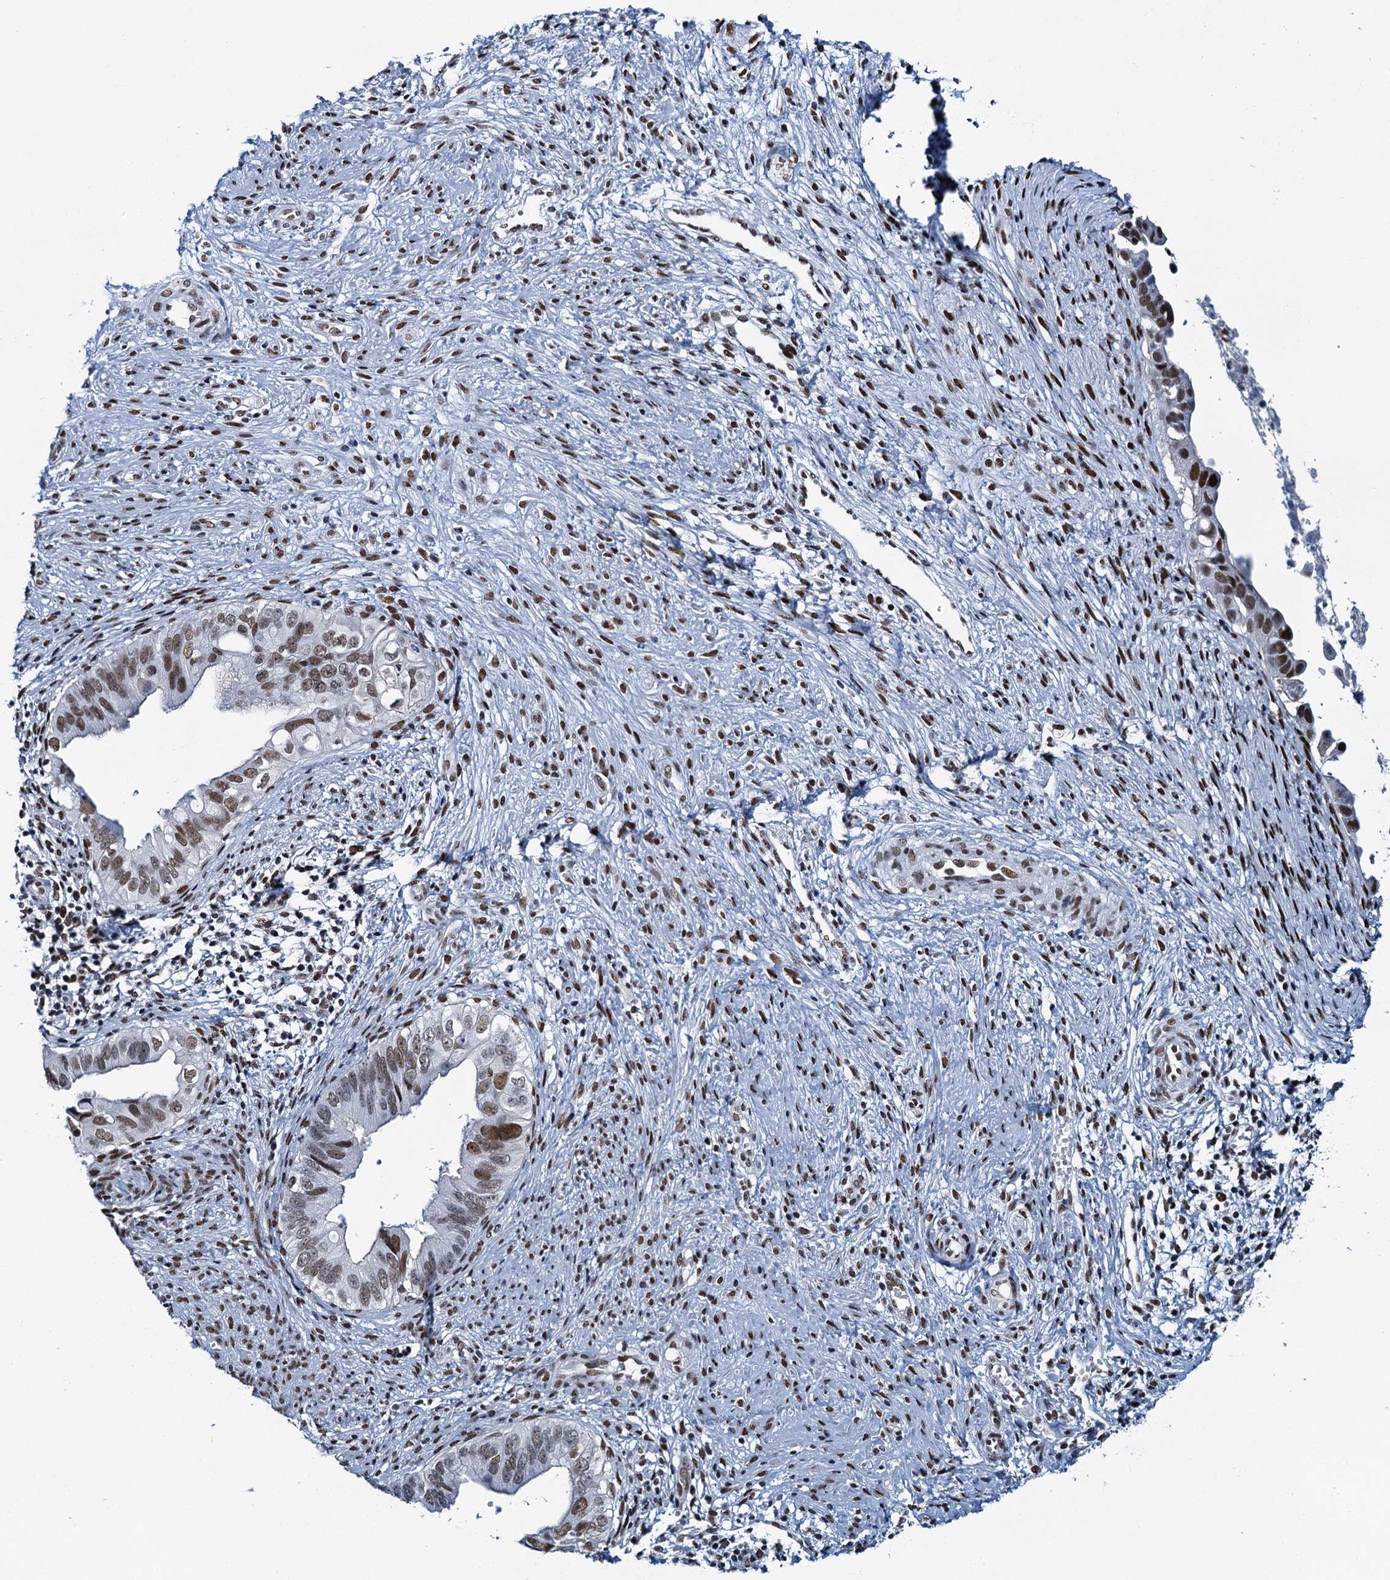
{"staining": {"intensity": "moderate", "quantity": "<25%", "location": "nuclear"}, "tissue": "cervical cancer", "cell_type": "Tumor cells", "image_type": "cancer", "snomed": [{"axis": "morphology", "description": "Adenocarcinoma, NOS"}, {"axis": "topography", "description": "Cervix"}], "caption": "Tumor cells exhibit low levels of moderate nuclear staining in approximately <25% of cells in cervical cancer.", "gene": "HNRNPUL2", "patient": {"sex": "female", "age": 42}}